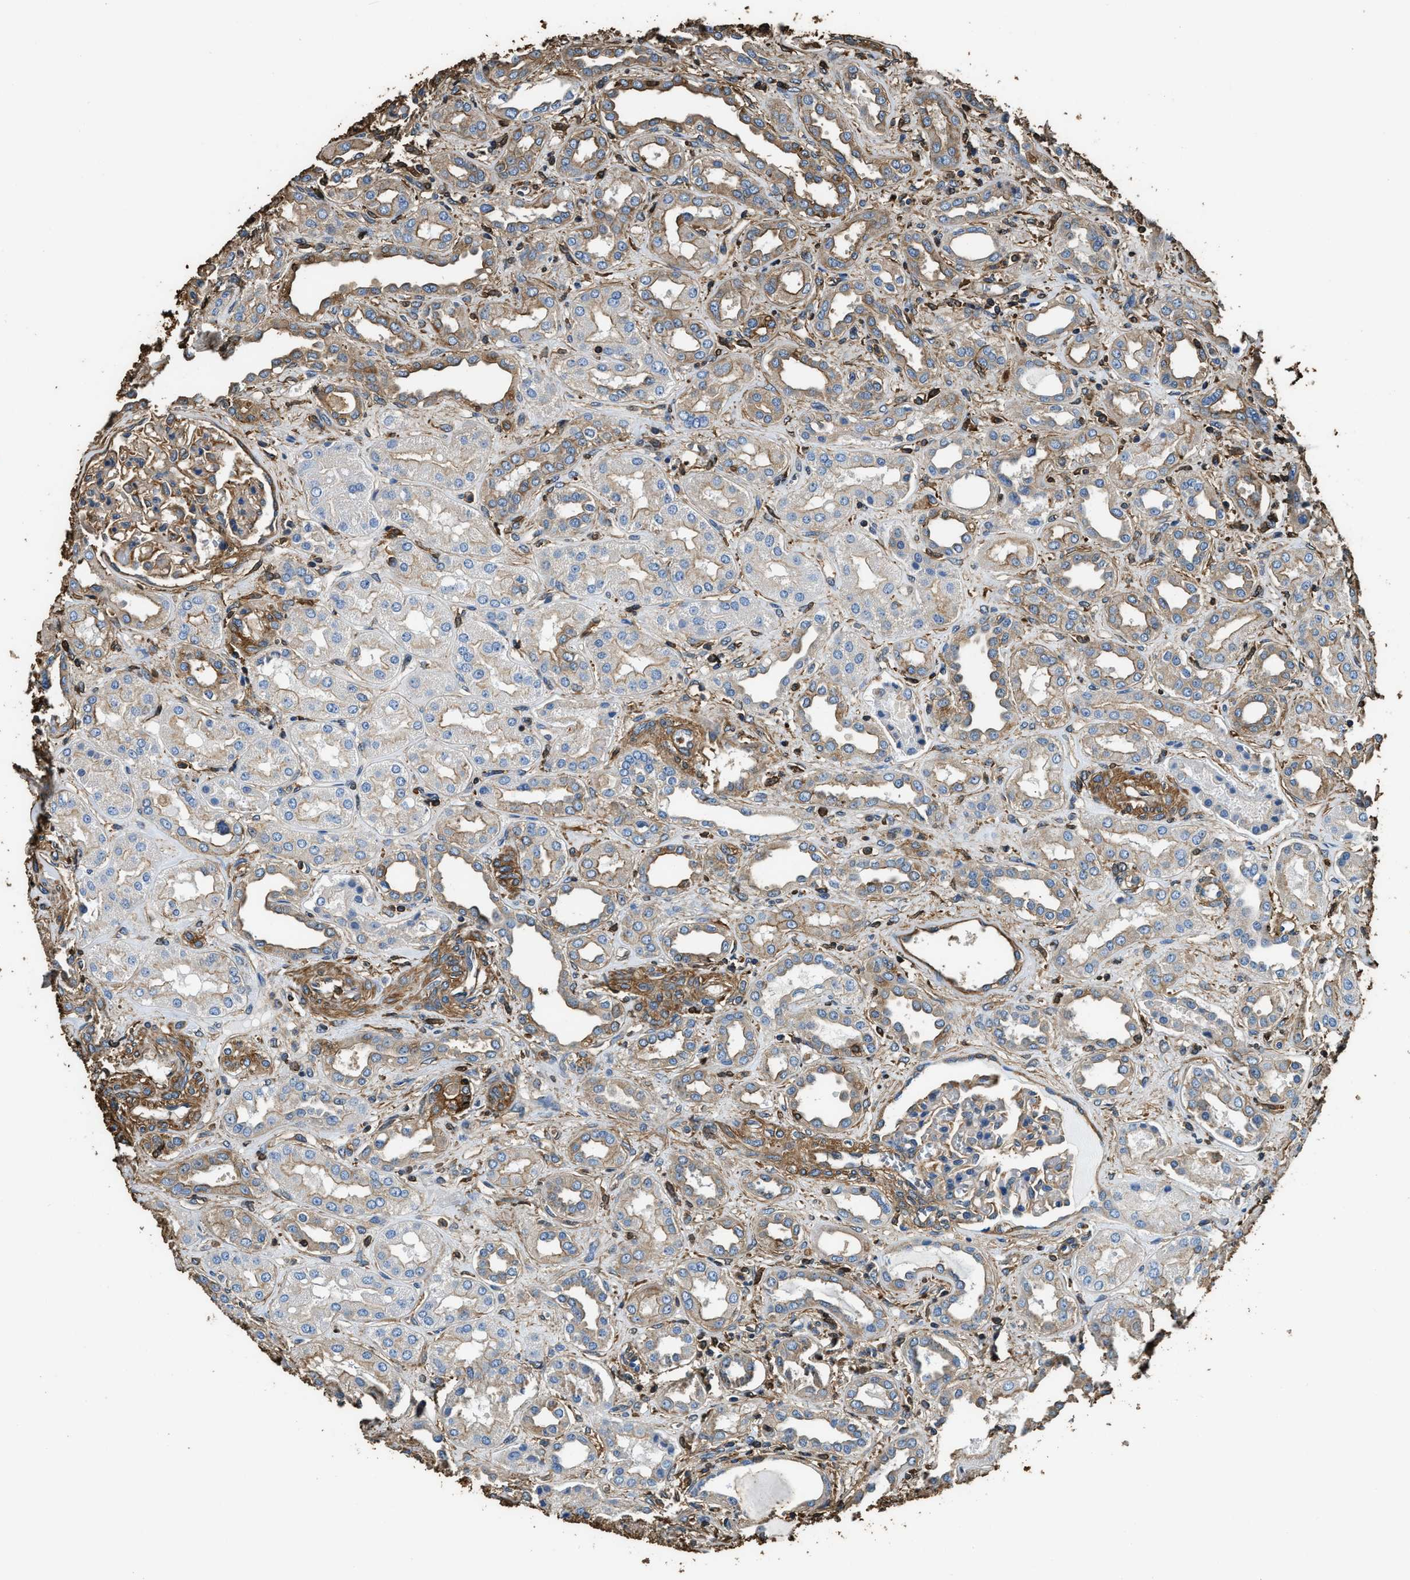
{"staining": {"intensity": "moderate", "quantity": ">75%", "location": "cytoplasmic/membranous"}, "tissue": "kidney", "cell_type": "Cells in glomeruli", "image_type": "normal", "snomed": [{"axis": "morphology", "description": "Normal tissue, NOS"}, {"axis": "topography", "description": "Kidney"}], "caption": "Kidney stained with DAB immunohistochemistry displays medium levels of moderate cytoplasmic/membranous positivity in about >75% of cells in glomeruli.", "gene": "ACCS", "patient": {"sex": "male", "age": 59}}